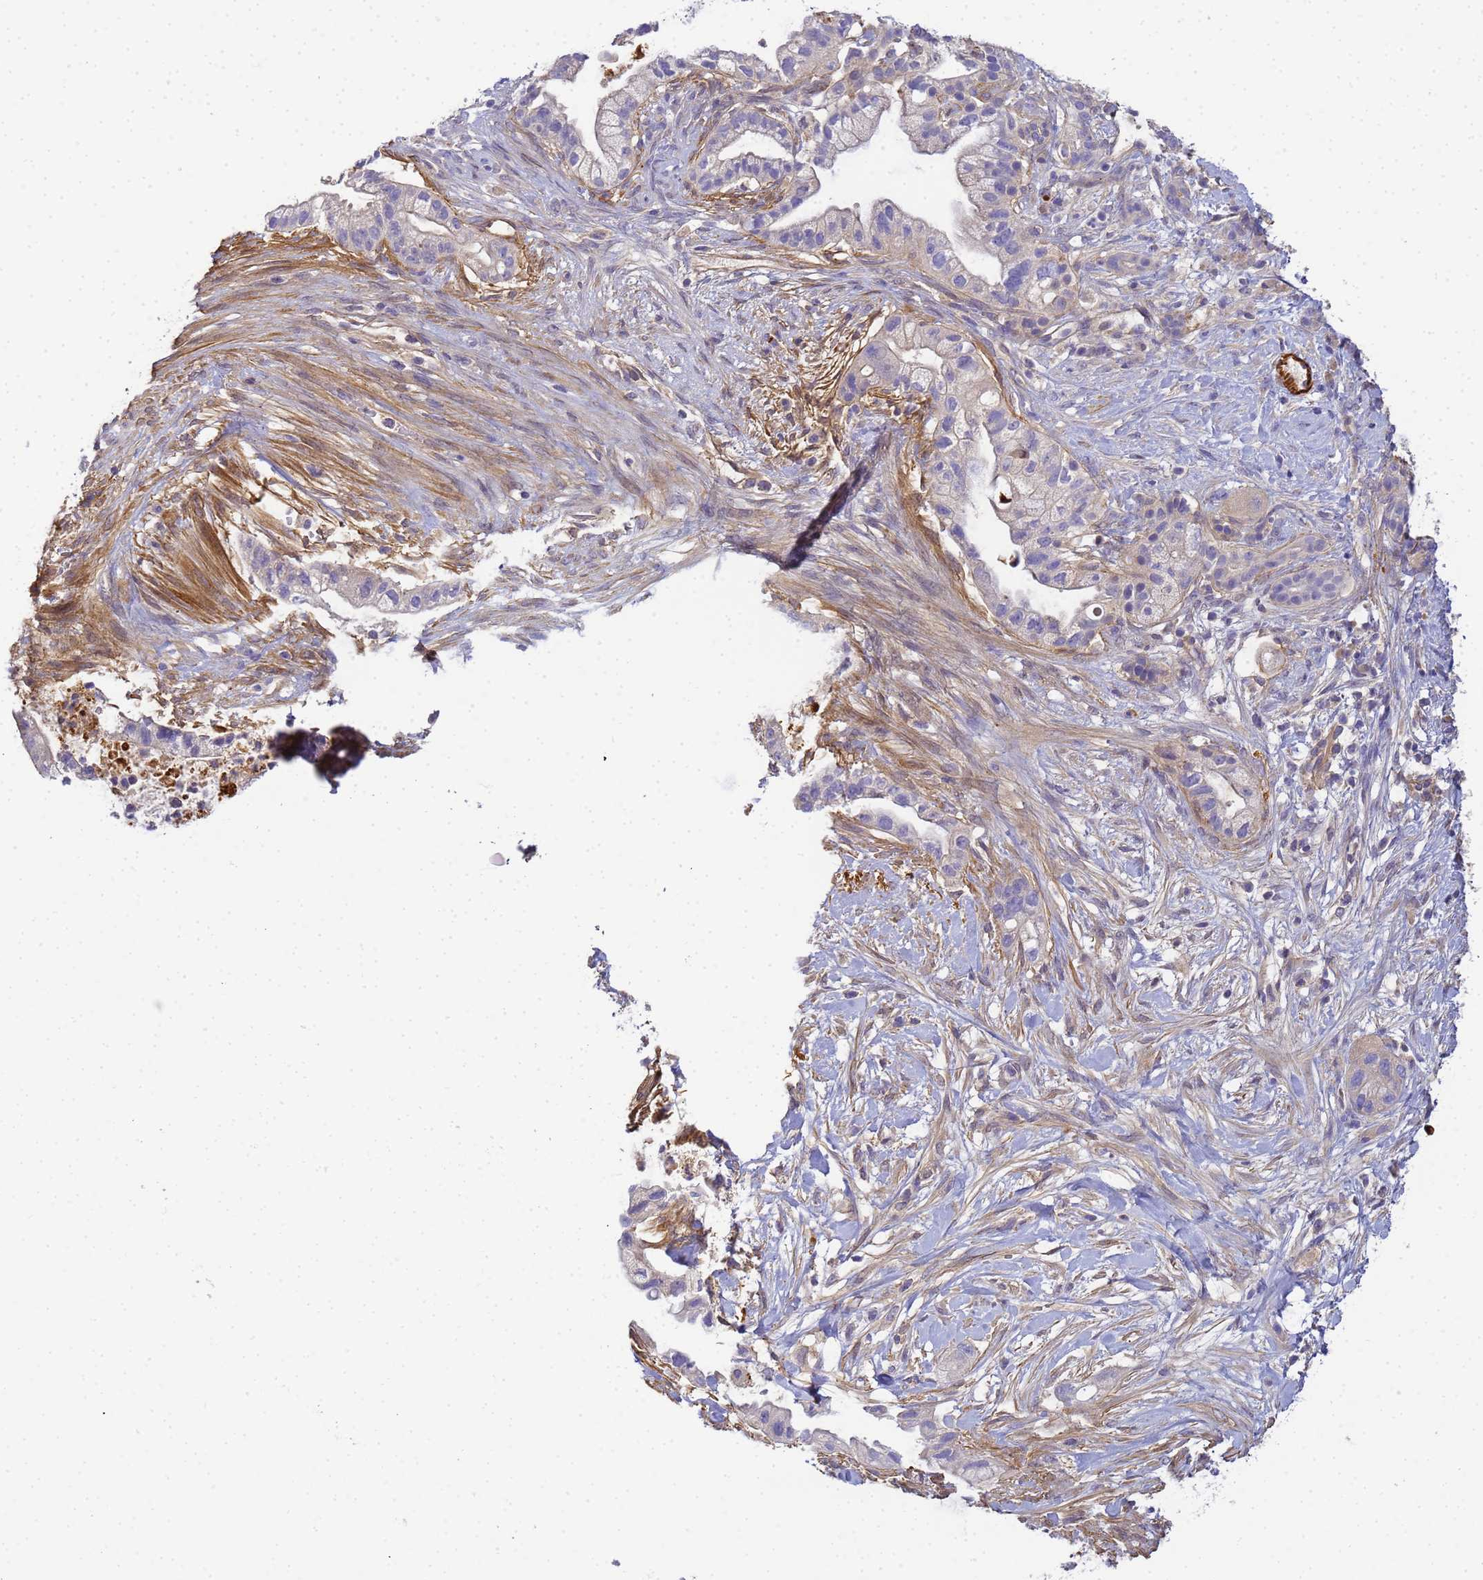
{"staining": {"intensity": "negative", "quantity": "none", "location": "none"}, "tissue": "pancreatic cancer", "cell_type": "Tumor cells", "image_type": "cancer", "snomed": [{"axis": "morphology", "description": "Adenocarcinoma, NOS"}, {"axis": "topography", "description": "Pancreas"}], "caption": "High power microscopy micrograph of an immunohistochemistry image of pancreatic cancer, revealing no significant positivity in tumor cells. The staining is performed using DAB (3,3'-diaminobenzidine) brown chromogen with nuclei counter-stained in using hematoxylin.", "gene": "MYL12A", "patient": {"sex": "male", "age": 44}}